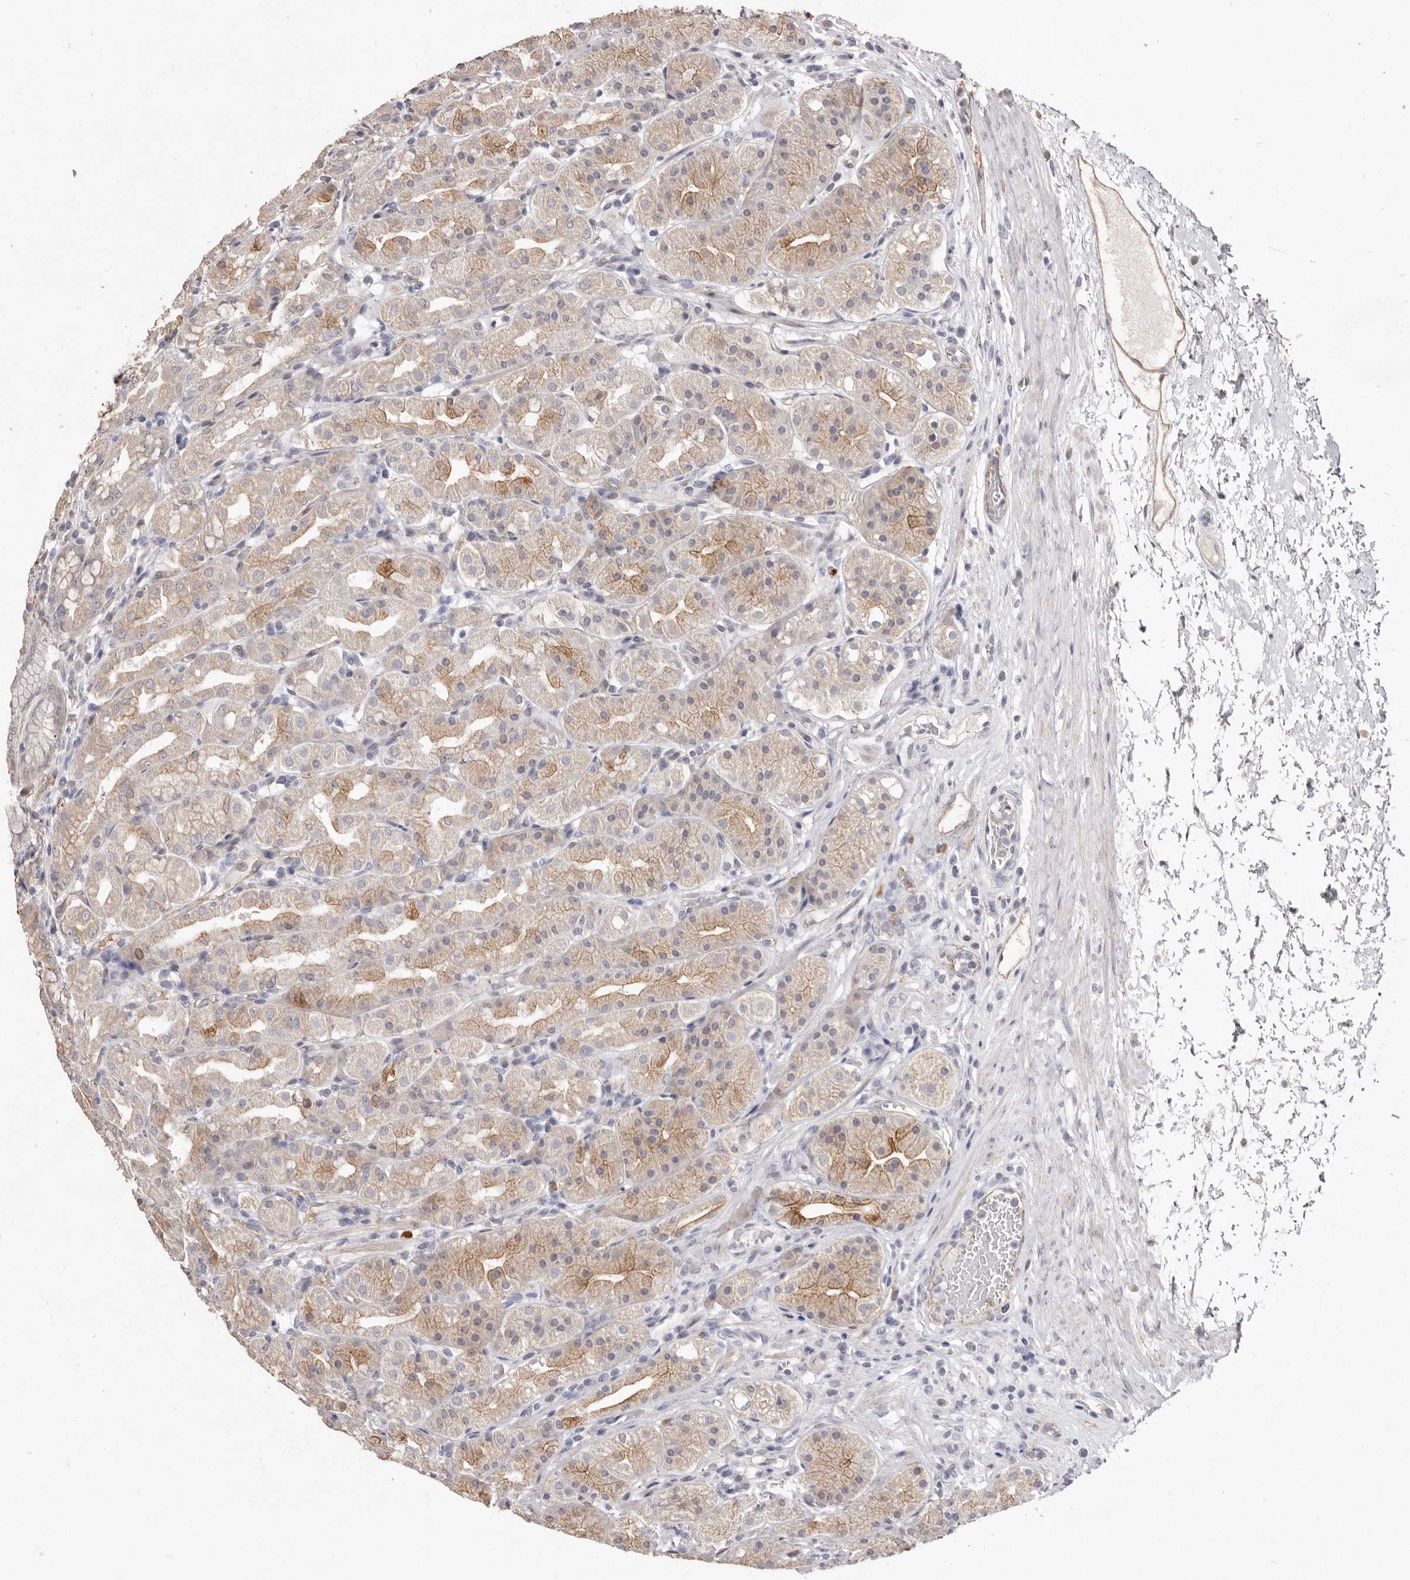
{"staining": {"intensity": "moderate", "quantity": "25%-75%", "location": "cytoplasmic/membranous"}, "tissue": "stomach", "cell_type": "Glandular cells", "image_type": "normal", "snomed": [{"axis": "morphology", "description": "Normal tissue, NOS"}, {"axis": "topography", "description": "Stomach"}, {"axis": "topography", "description": "Stomach, lower"}], "caption": "Protein staining of benign stomach shows moderate cytoplasmic/membranous expression in approximately 25%-75% of glandular cells.", "gene": "ZYG11B", "patient": {"sex": "female", "age": 56}}